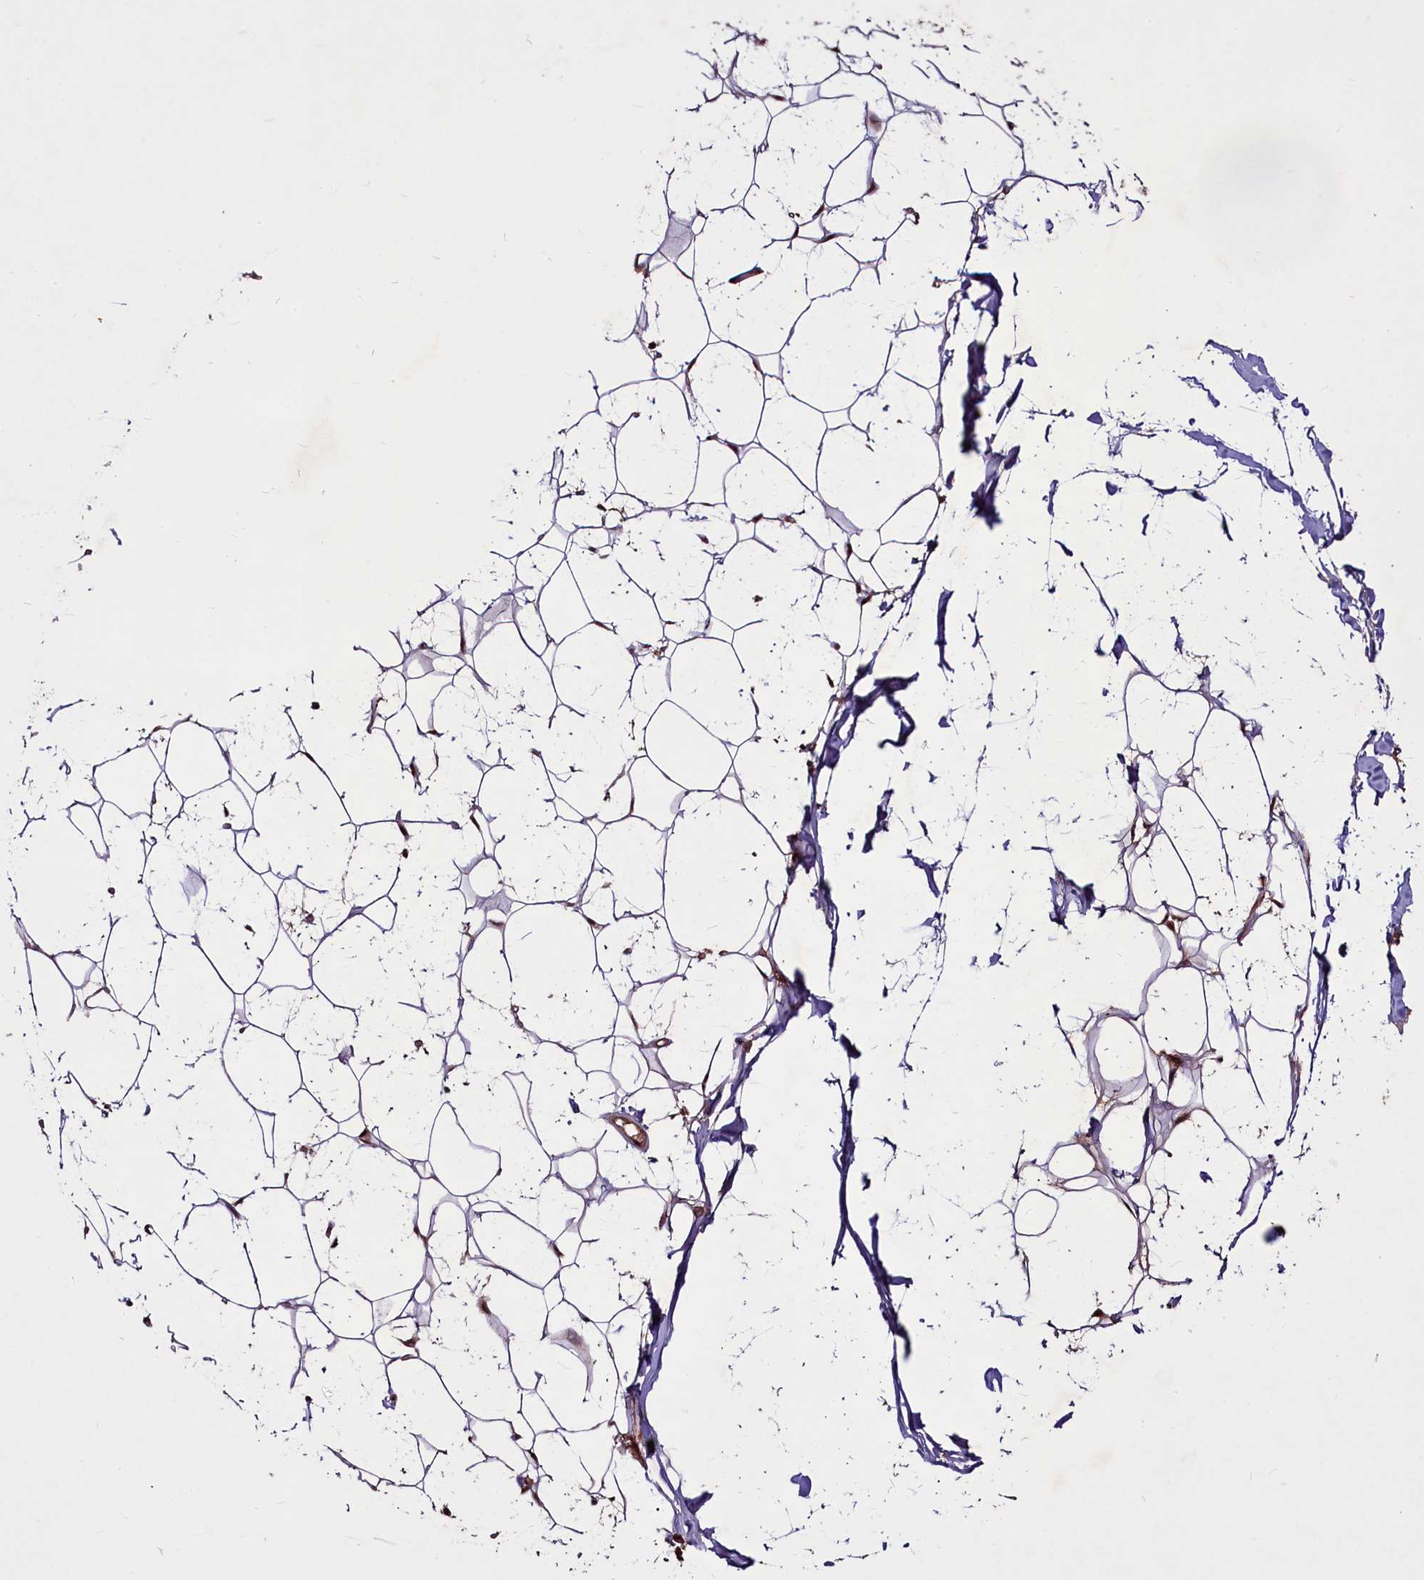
{"staining": {"intensity": "strong", "quantity": "25%-75%", "location": "cytoplasmic/membranous,nuclear"}, "tissue": "adipose tissue", "cell_type": "Adipocytes", "image_type": "normal", "snomed": [{"axis": "morphology", "description": "Normal tissue, NOS"}, {"axis": "topography", "description": "Breast"}], "caption": "The photomicrograph demonstrates immunohistochemical staining of unremarkable adipose tissue. There is strong cytoplasmic/membranous,nuclear expression is appreciated in approximately 25%-75% of adipocytes. The protein of interest is stained brown, and the nuclei are stained in blue (DAB IHC with brightfield microscopy, high magnification).", "gene": "SUSD3", "patient": {"sex": "female", "age": 26}}